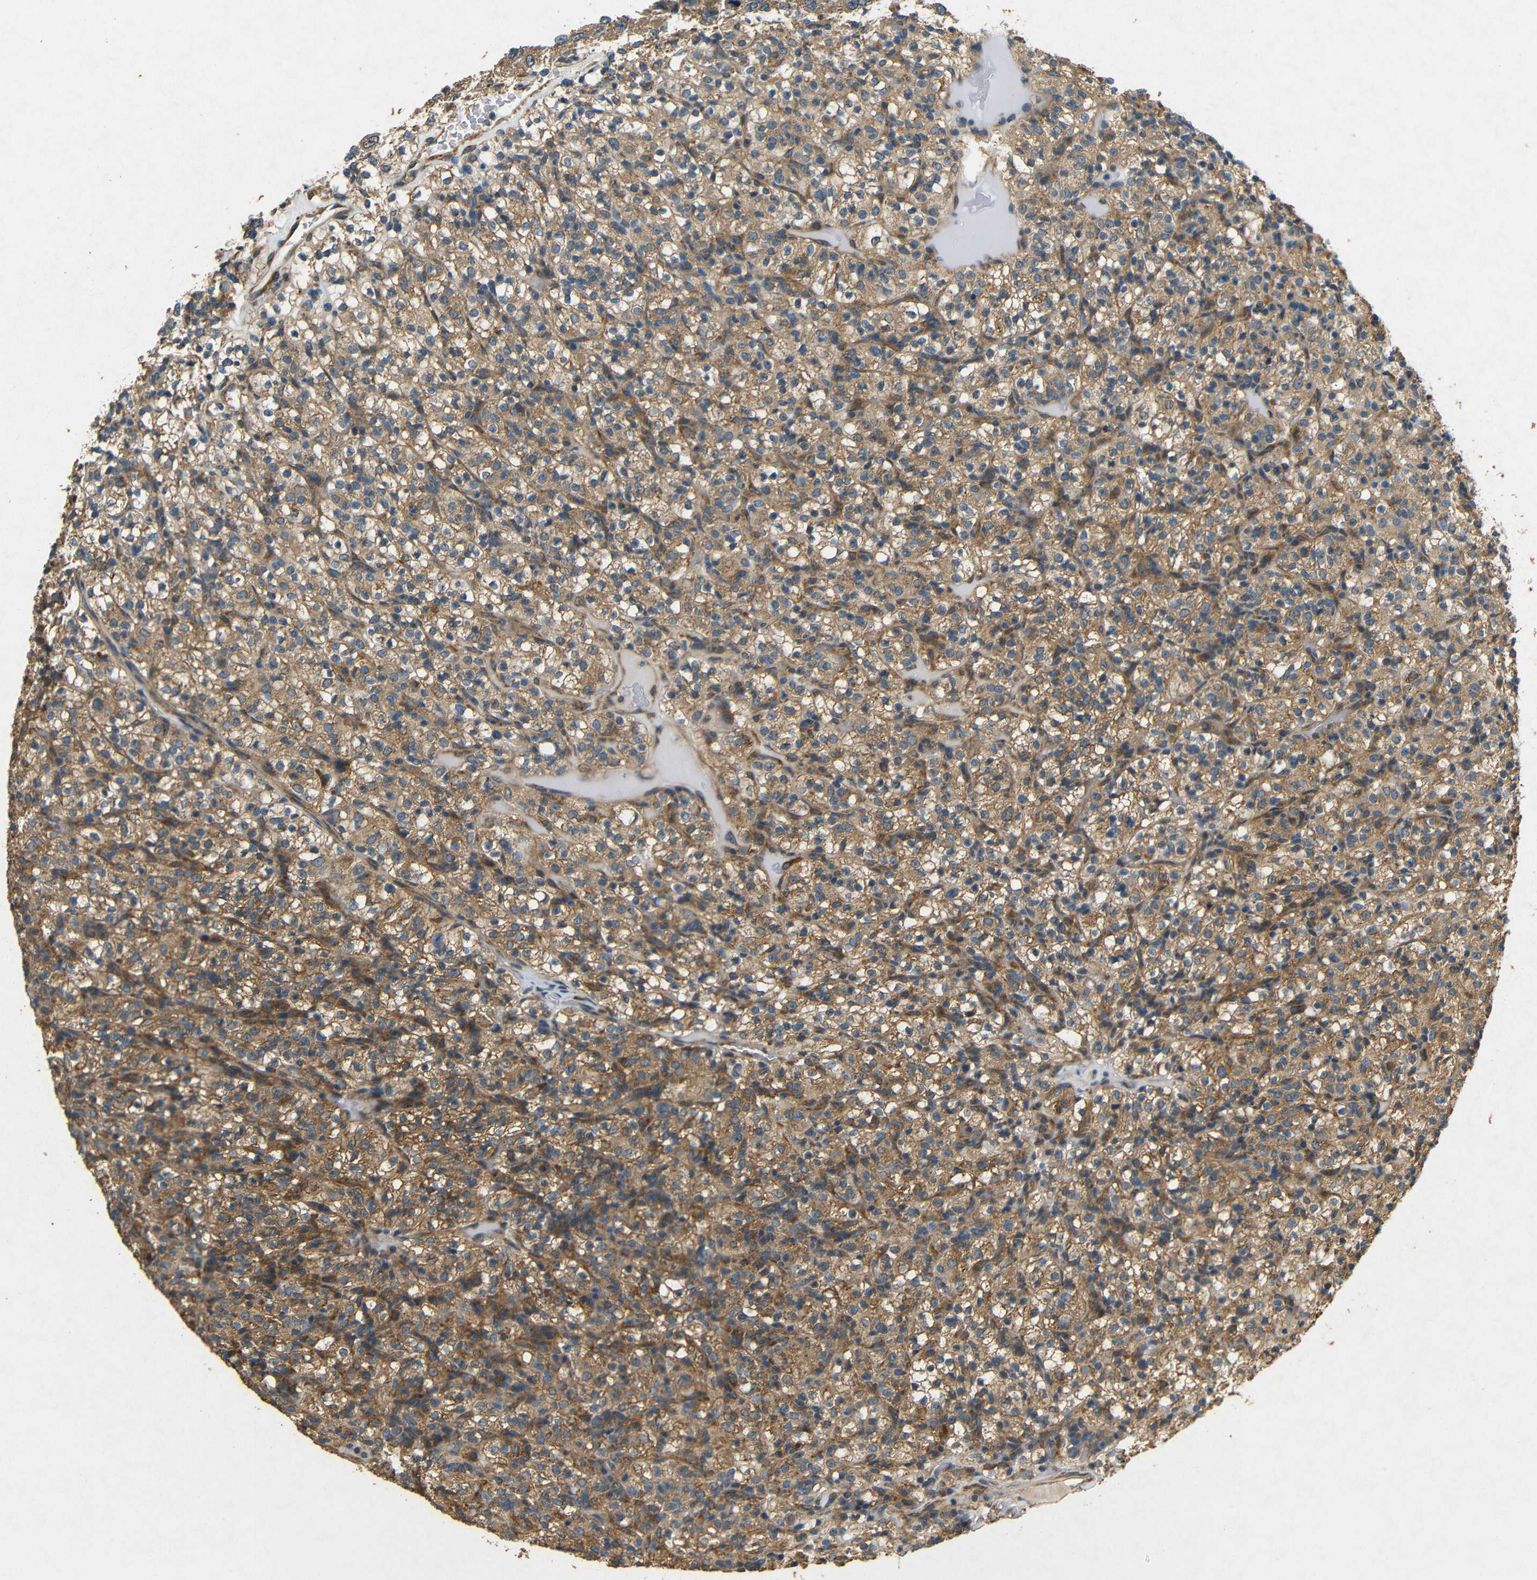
{"staining": {"intensity": "moderate", "quantity": ">75%", "location": "cytoplasmic/membranous"}, "tissue": "renal cancer", "cell_type": "Tumor cells", "image_type": "cancer", "snomed": [{"axis": "morphology", "description": "Normal tissue, NOS"}, {"axis": "morphology", "description": "Adenocarcinoma, NOS"}, {"axis": "topography", "description": "Kidney"}], "caption": "Moderate cytoplasmic/membranous protein staining is present in about >75% of tumor cells in renal adenocarcinoma.", "gene": "BNIP3", "patient": {"sex": "female", "age": 72}}